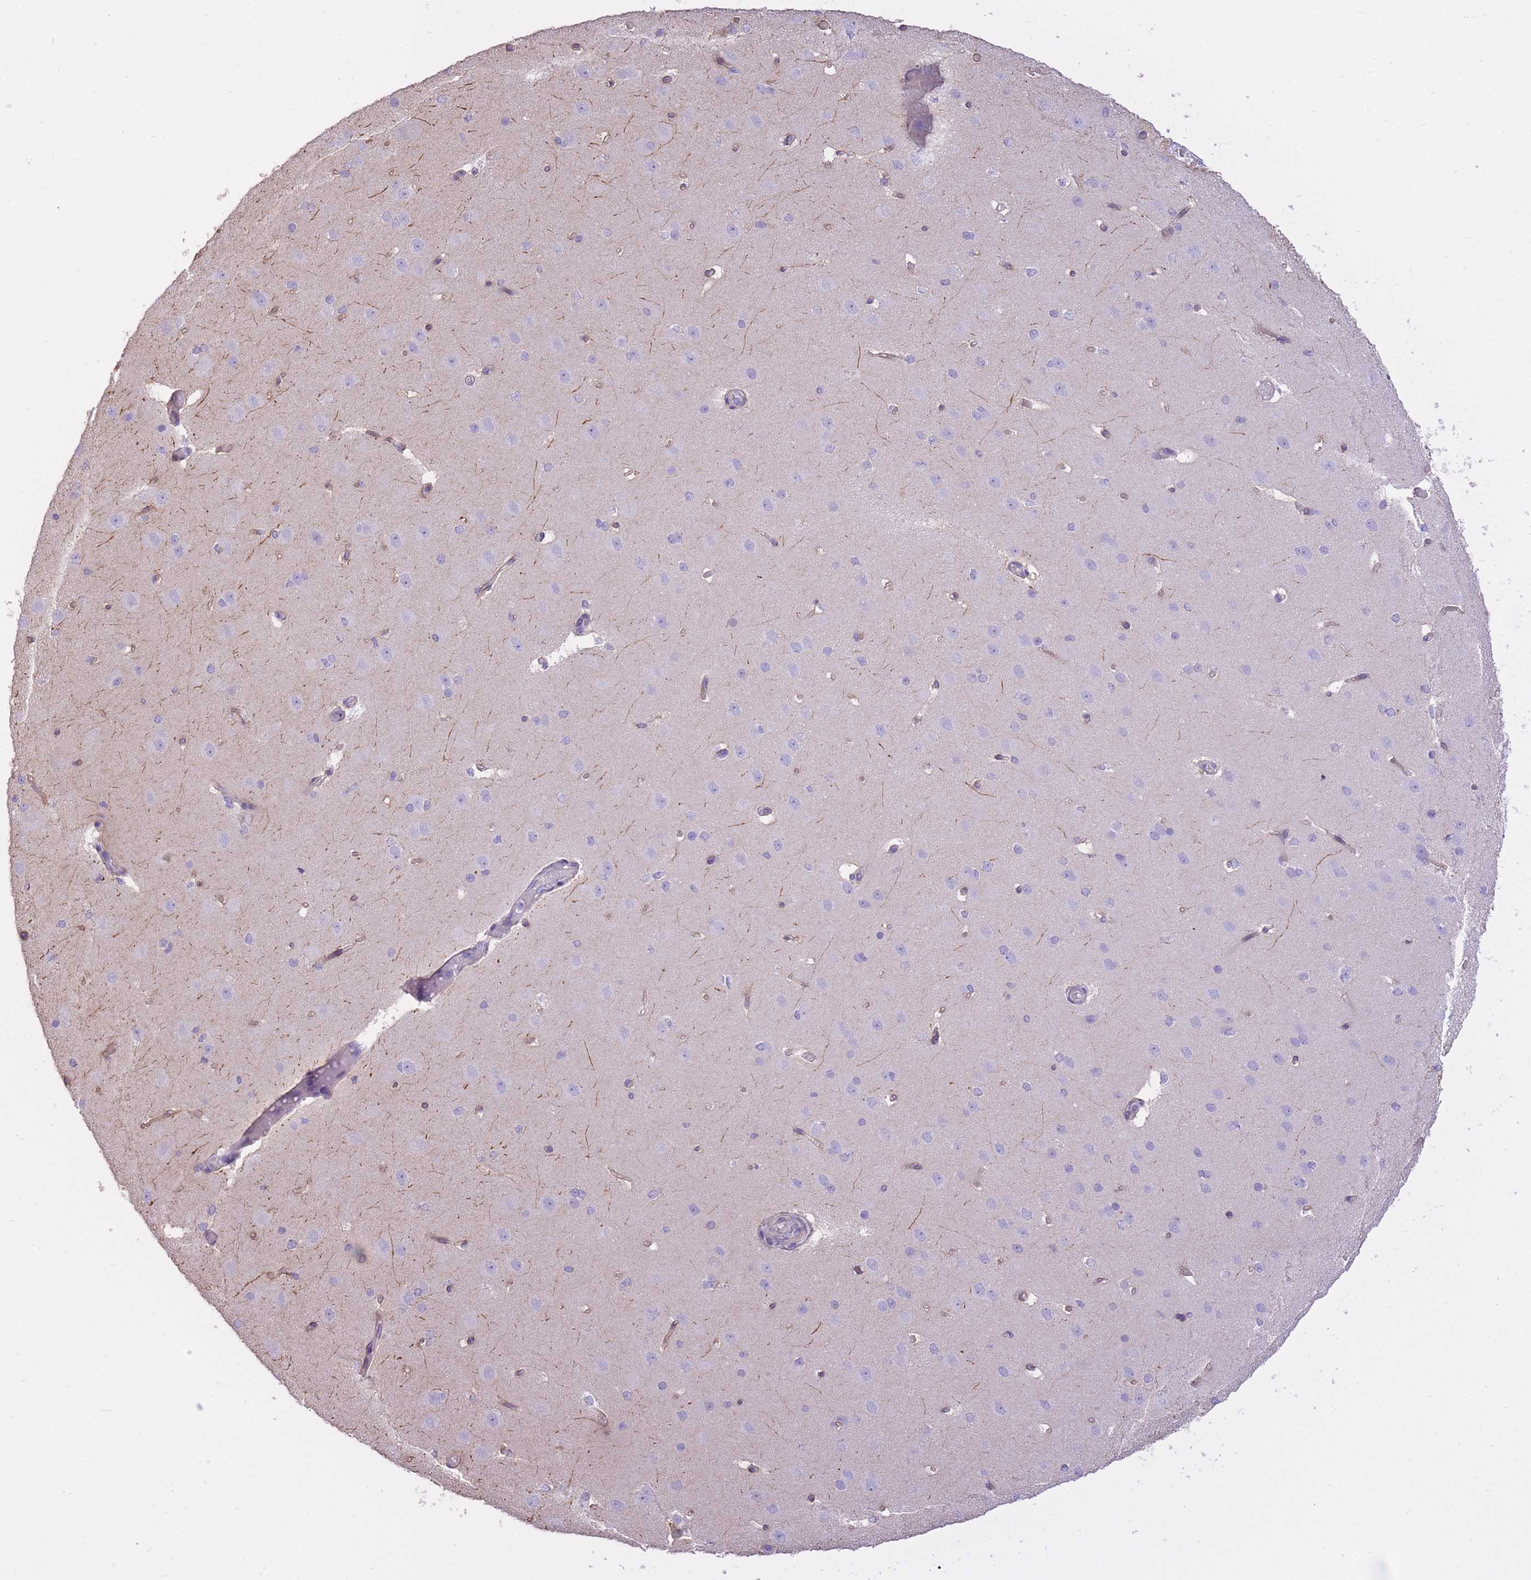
{"staining": {"intensity": "negative", "quantity": "none", "location": "none"}, "tissue": "cerebral cortex", "cell_type": "Endothelial cells", "image_type": "normal", "snomed": [{"axis": "morphology", "description": "Normal tissue, NOS"}, {"axis": "morphology", "description": "Inflammation, NOS"}, {"axis": "topography", "description": "Cerebral cortex"}], "caption": "An immunohistochemistry histopathology image of unremarkable cerebral cortex is shown. There is no staining in endothelial cells of cerebral cortex. (Stains: DAB (3,3'-diaminobenzidine) immunohistochemistry (IHC) with hematoxylin counter stain, Microscopy: brightfield microscopy at high magnification).", "gene": "WDR70", "patient": {"sex": "male", "age": 6}}